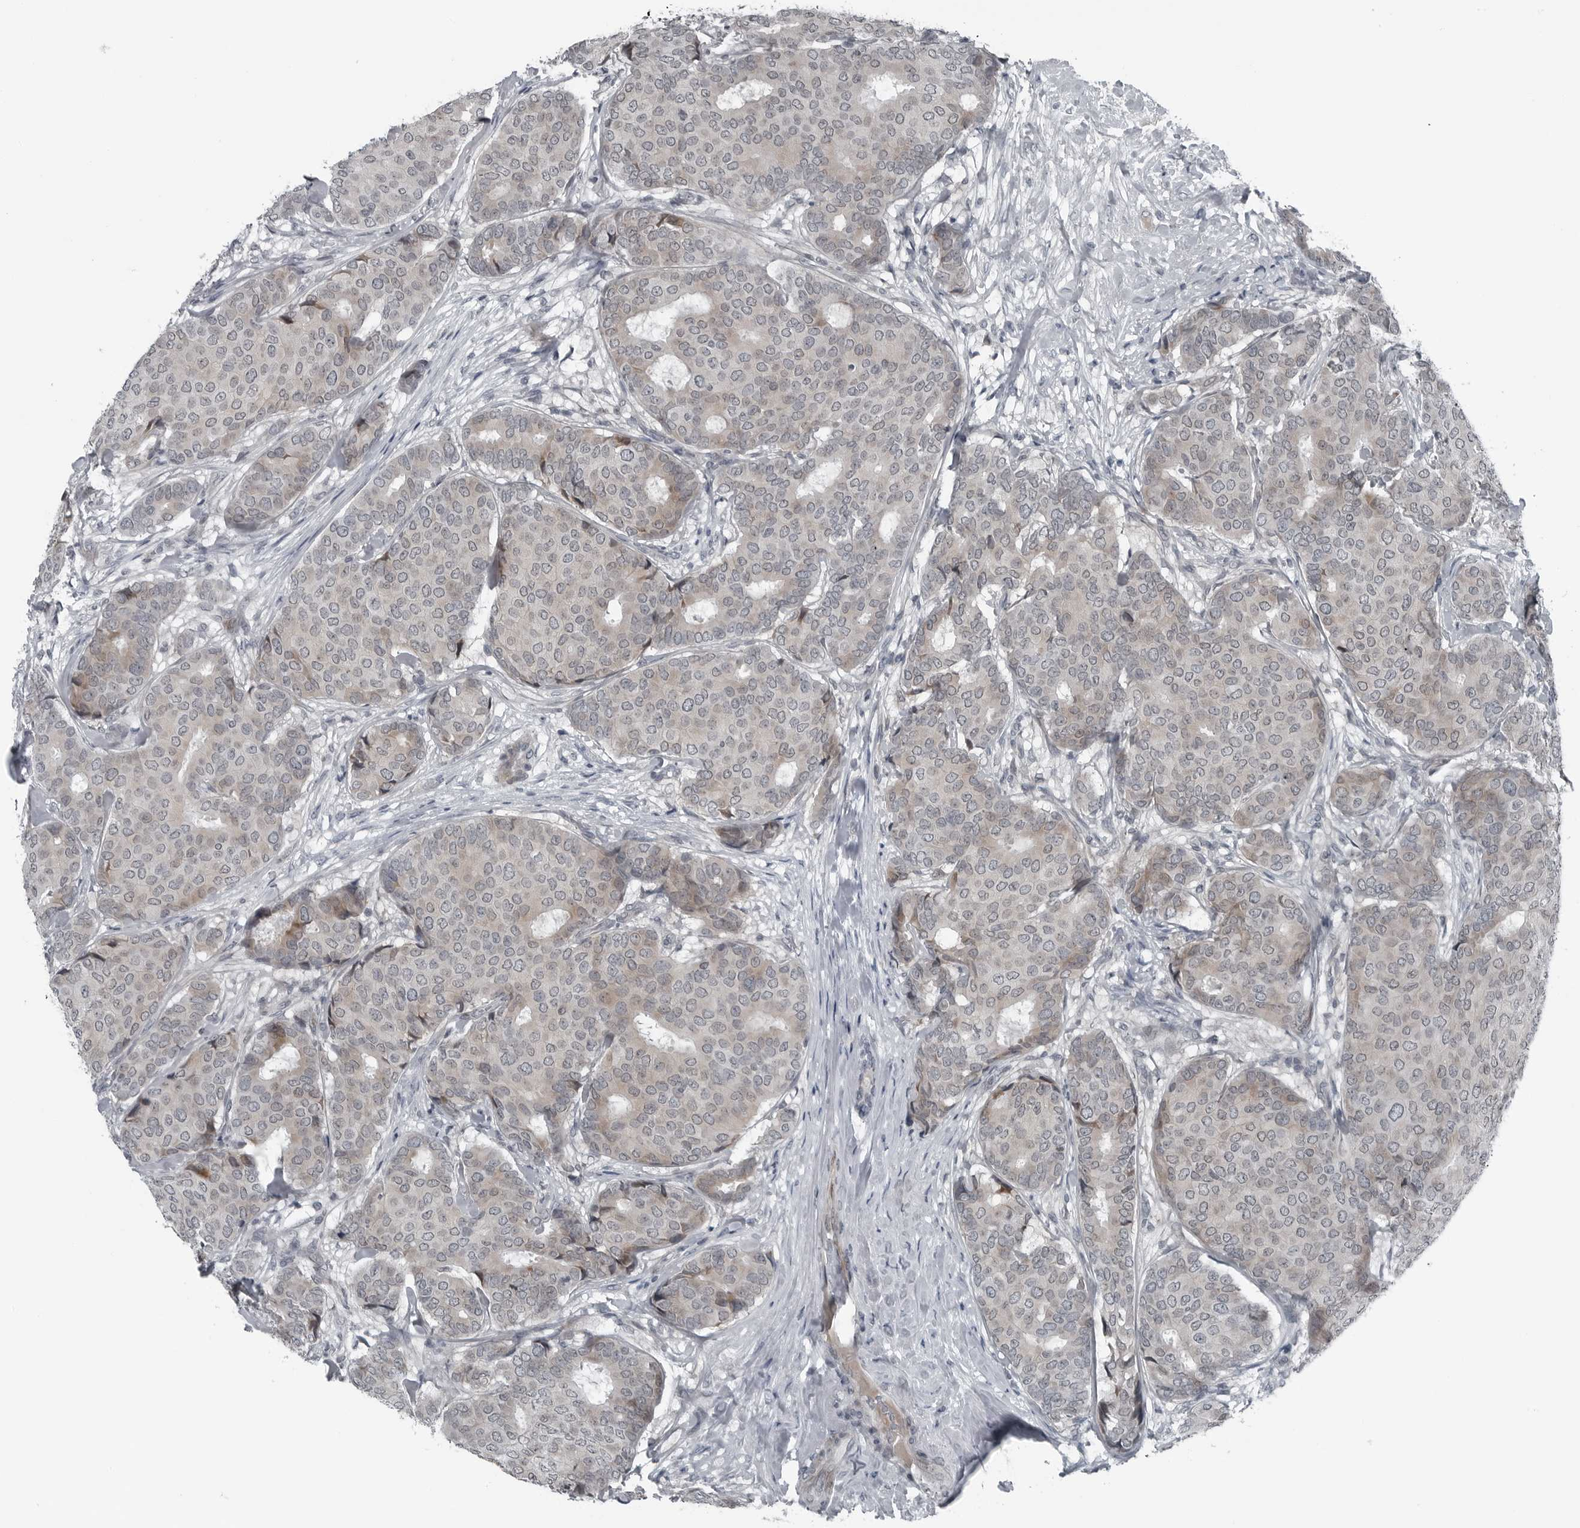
{"staining": {"intensity": "weak", "quantity": "<25%", "location": "cytoplasmic/membranous"}, "tissue": "breast cancer", "cell_type": "Tumor cells", "image_type": "cancer", "snomed": [{"axis": "morphology", "description": "Duct carcinoma"}, {"axis": "topography", "description": "Breast"}], "caption": "The histopathology image reveals no staining of tumor cells in breast cancer.", "gene": "DNAAF11", "patient": {"sex": "female", "age": 75}}